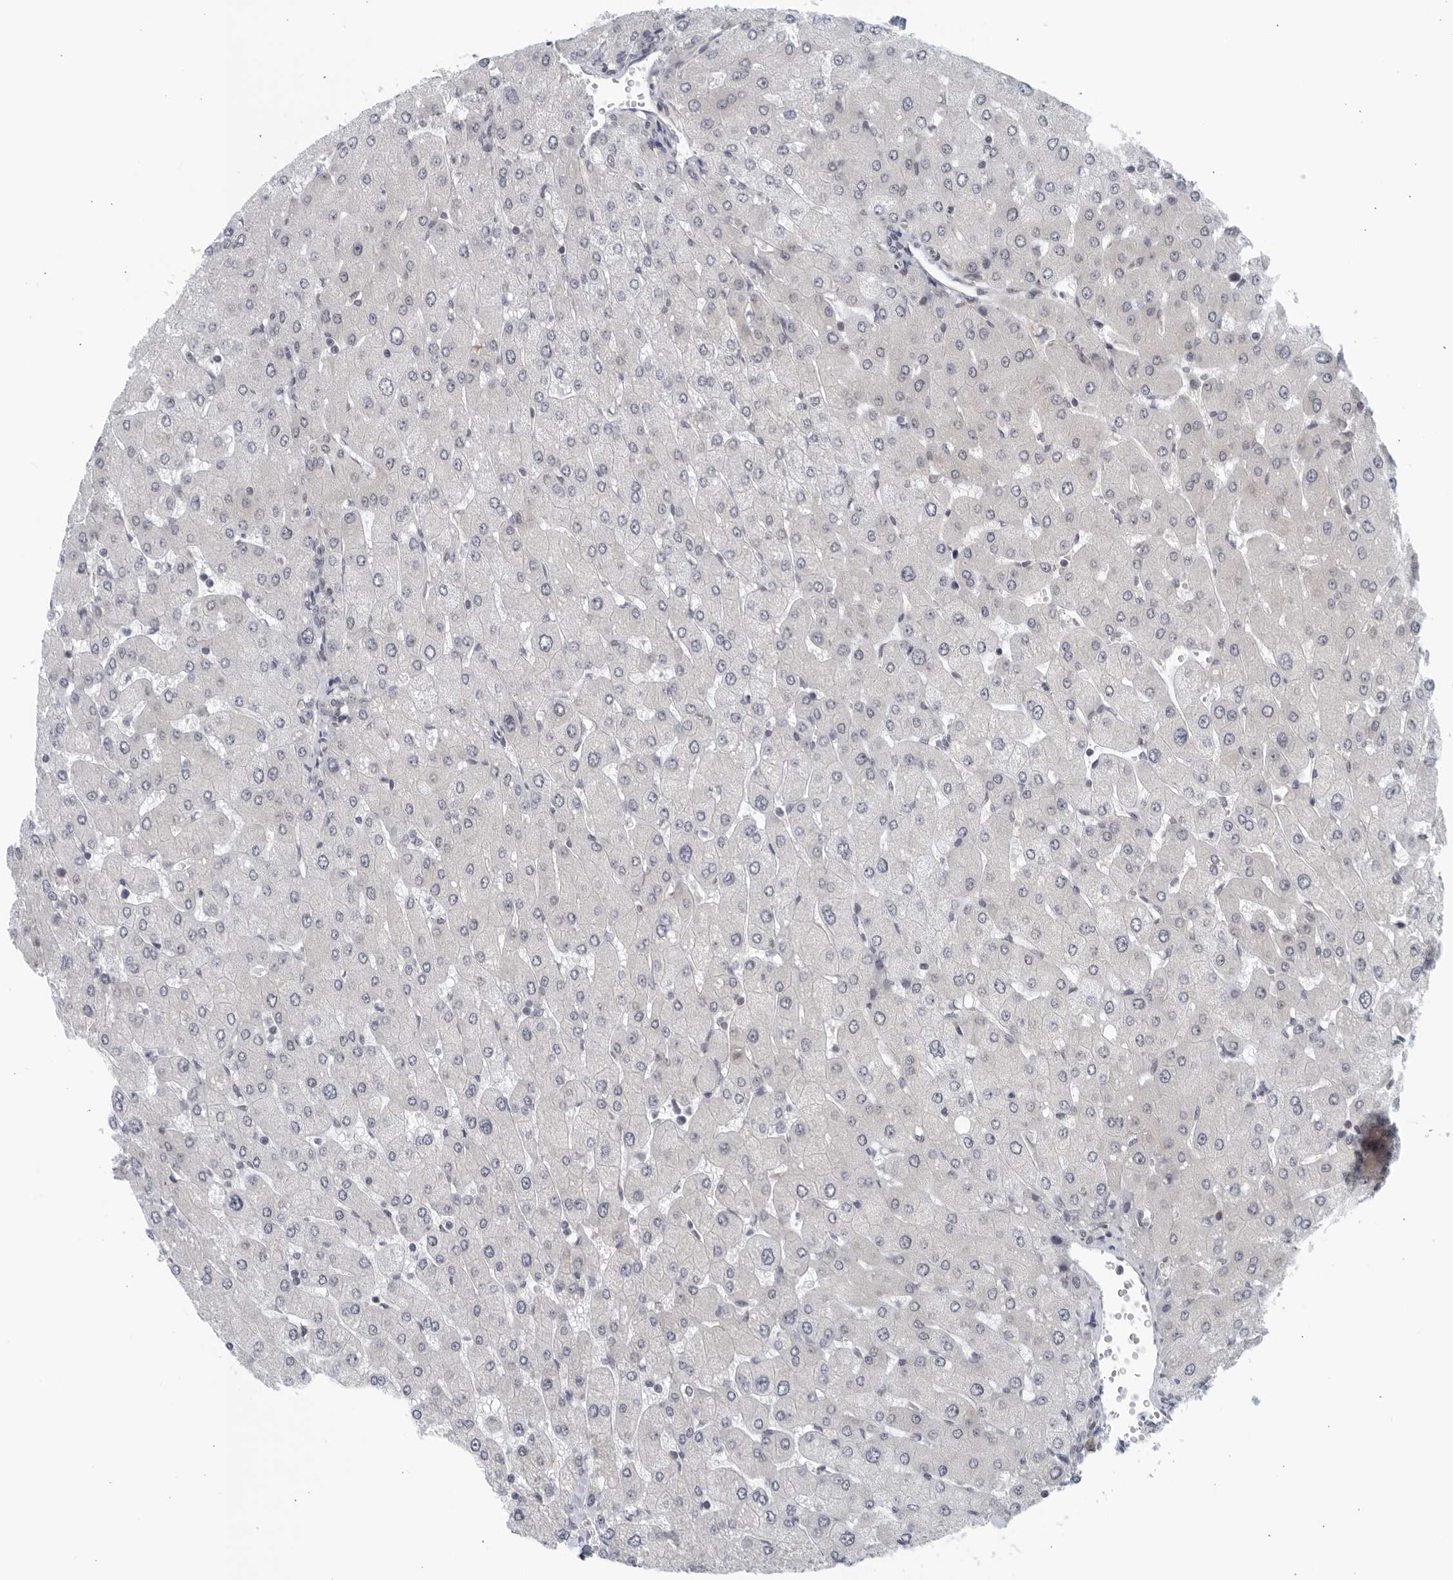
{"staining": {"intensity": "negative", "quantity": "none", "location": "none"}, "tissue": "liver", "cell_type": "Cholangiocytes", "image_type": "normal", "snomed": [{"axis": "morphology", "description": "Normal tissue, NOS"}, {"axis": "topography", "description": "Liver"}], "caption": "Immunohistochemistry (IHC) histopathology image of normal liver: liver stained with DAB shows no significant protein positivity in cholangiocytes.", "gene": "RC3H1", "patient": {"sex": "male", "age": 55}}